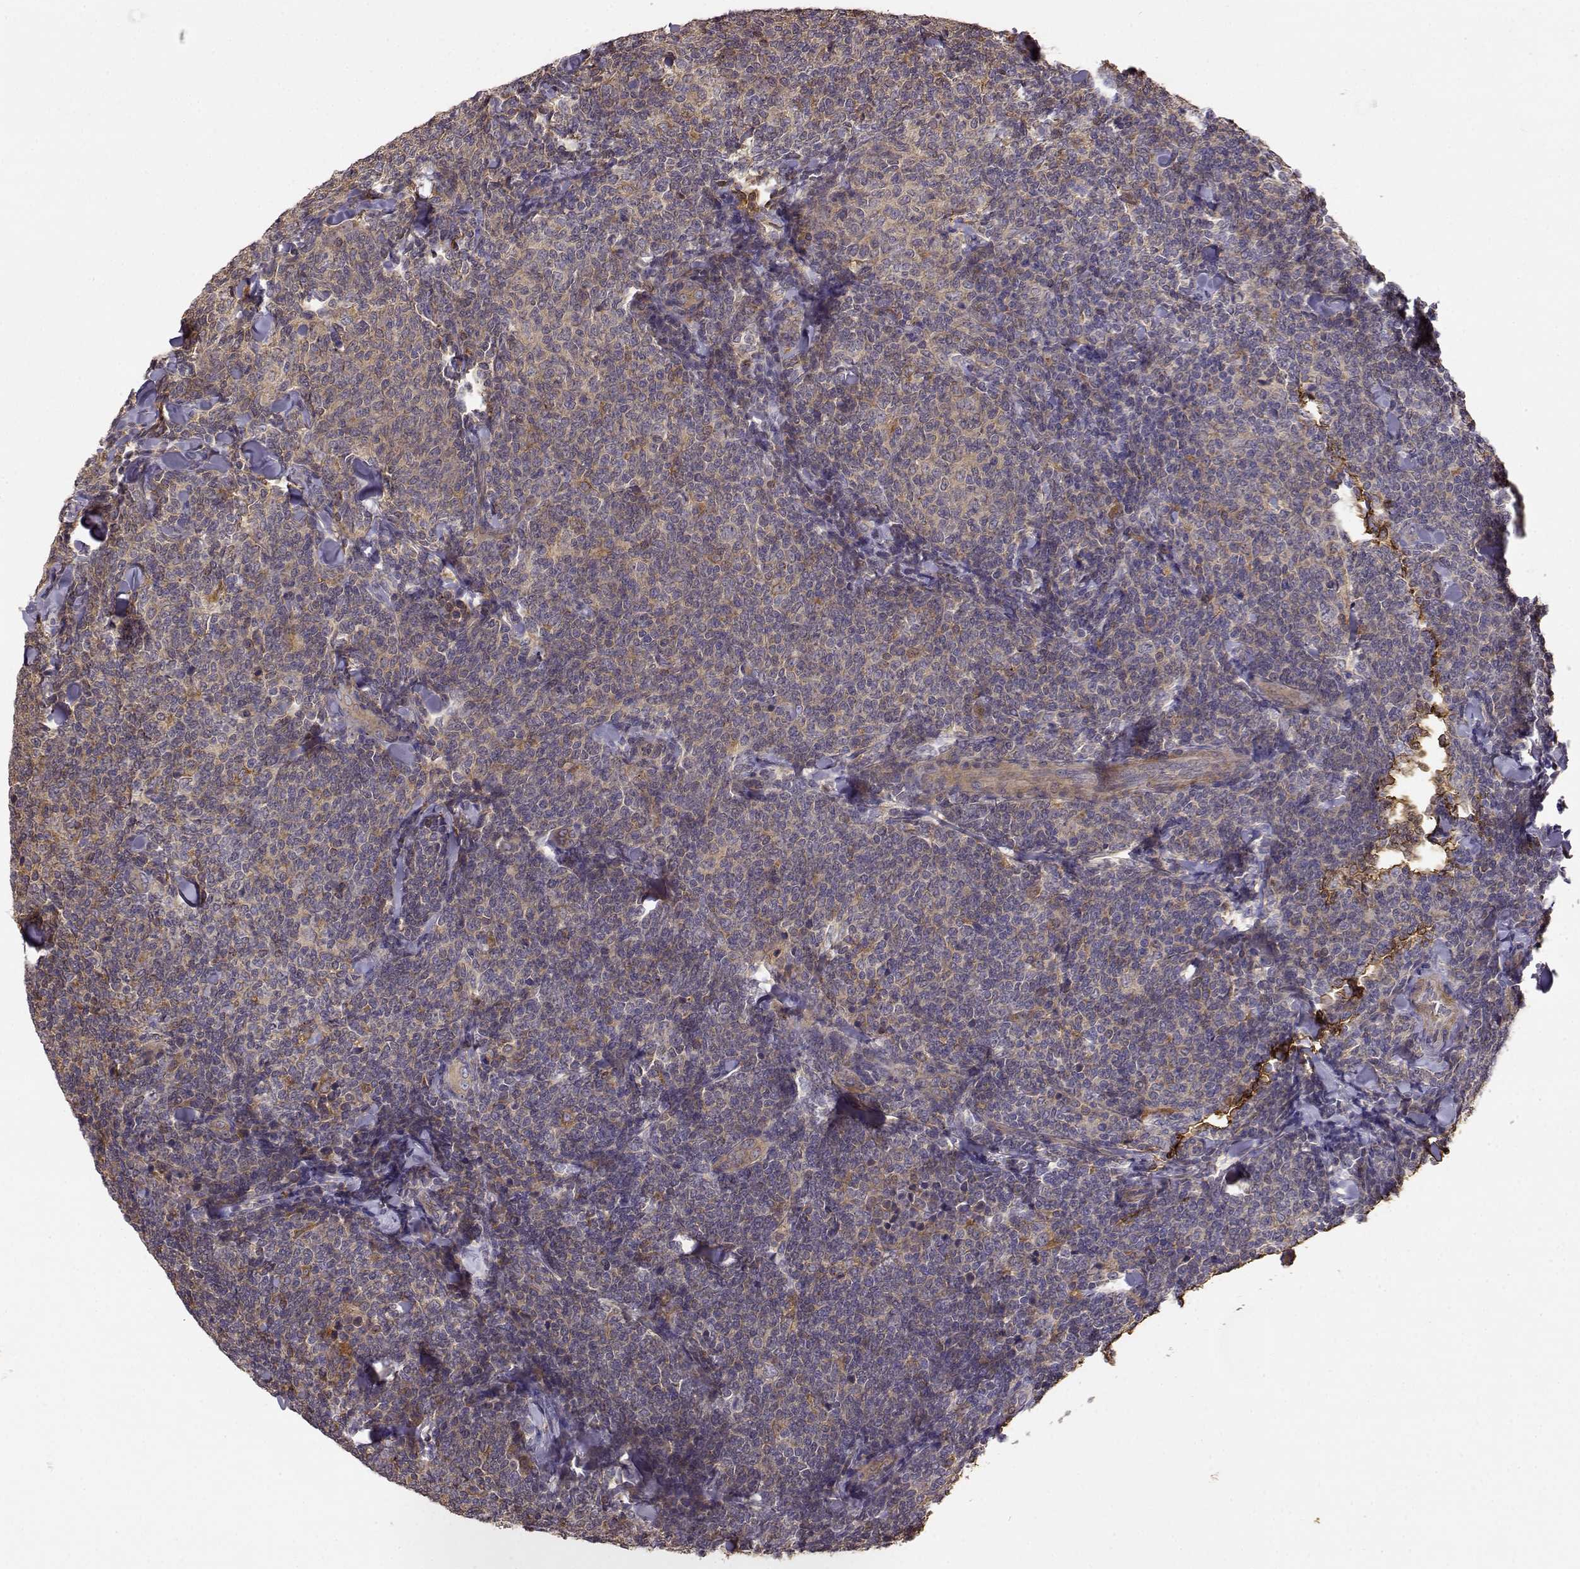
{"staining": {"intensity": "weak", "quantity": "25%-75%", "location": "cytoplasmic/membranous"}, "tissue": "lymphoma", "cell_type": "Tumor cells", "image_type": "cancer", "snomed": [{"axis": "morphology", "description": "Malignant lymphoma, non-Hodgkin's type, Low grade"}, {"axis": "topography", "description": "Lymph node"}], "caption": "Tumor cells exhibit low levels of weak cytoplasmic/membranous expression in approximately 25%-75% of cells in human lymphoma.", "gene": "CRIM1", "patient": {"sex": "female", "age": 56}}